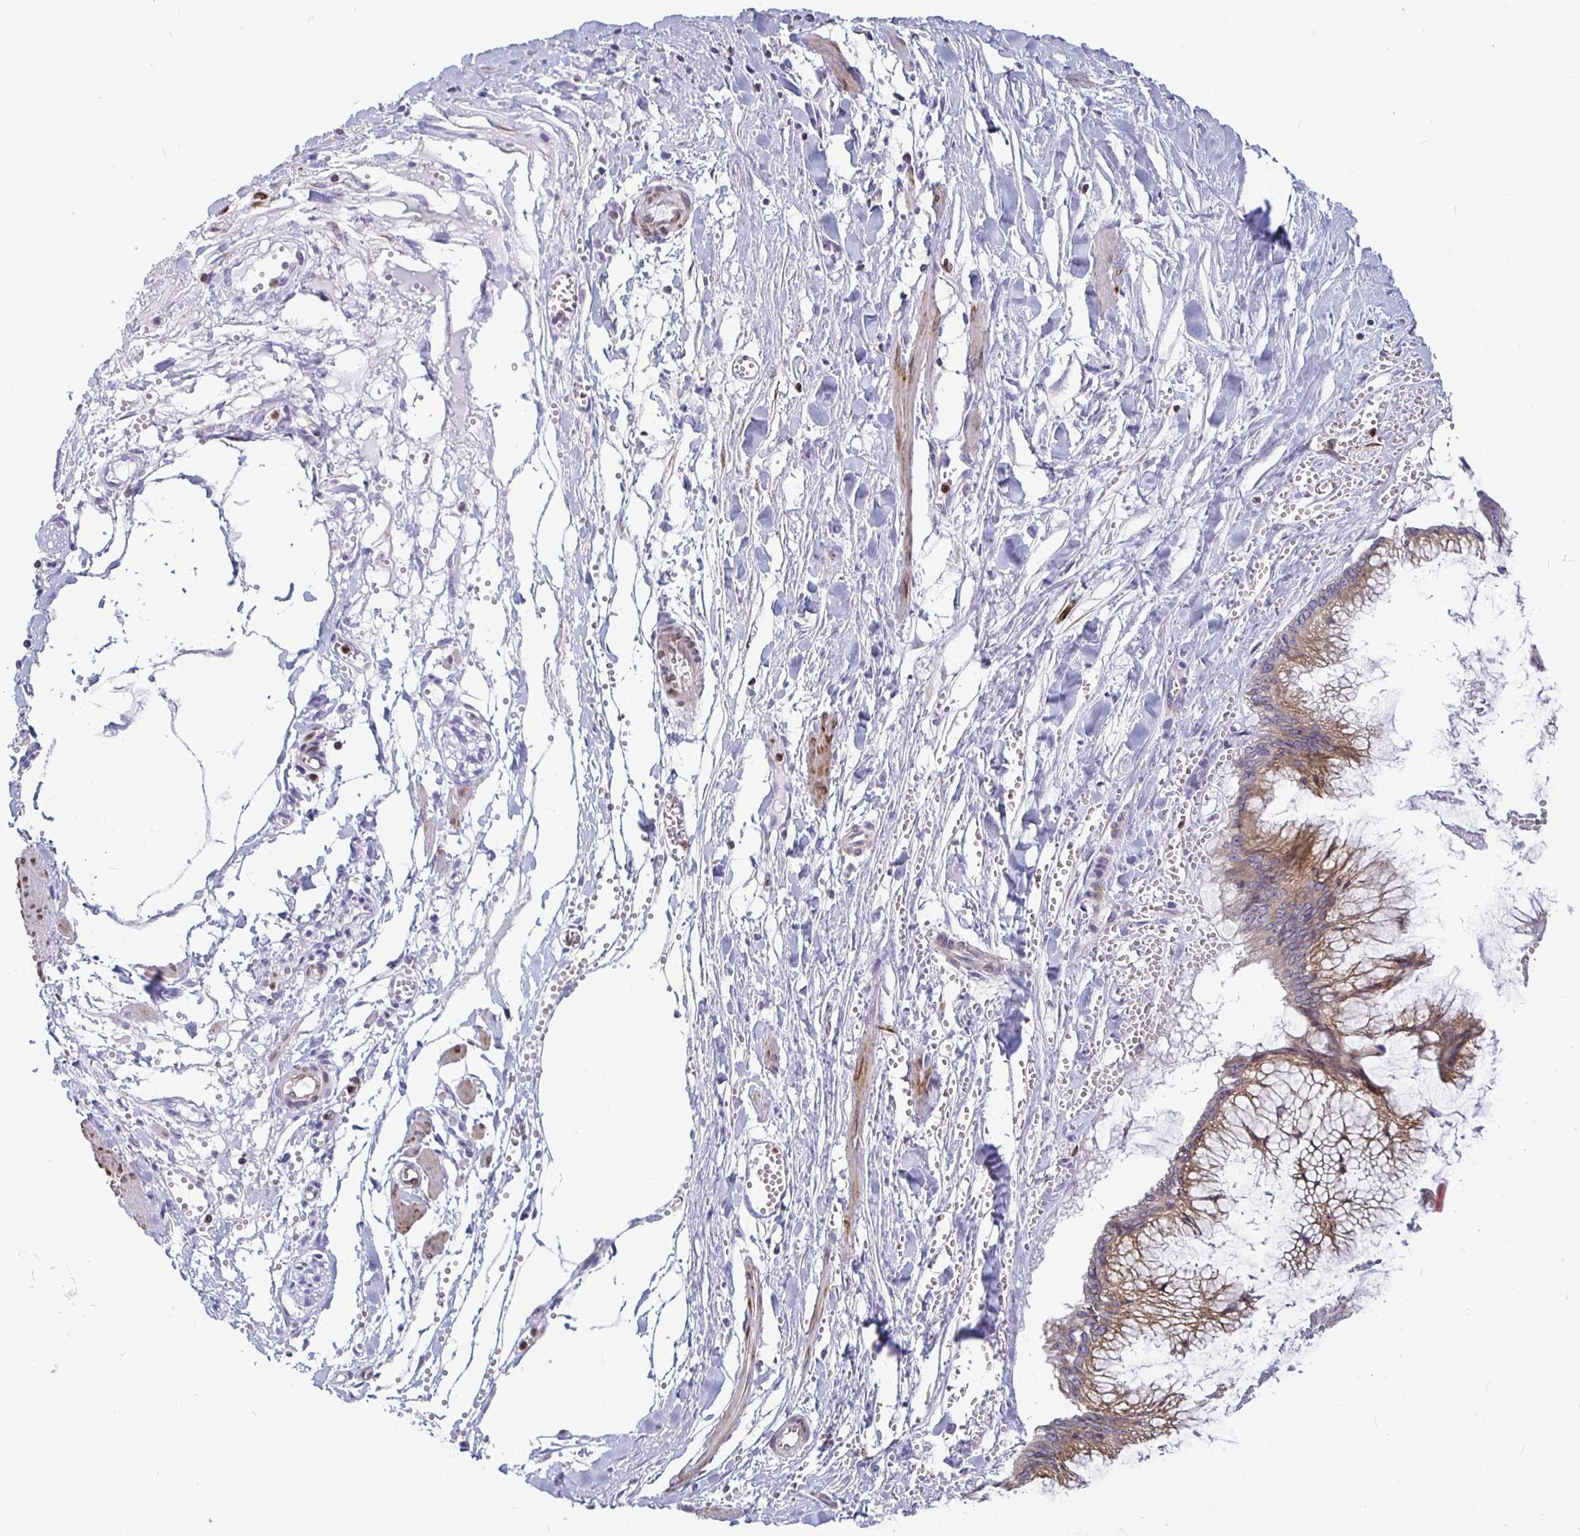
{"staining": {"intensity": "moderate", "quantity": ">75%", "location": "cytoplasmic/membranous"}, "tissue": "ovarian cancer", "cell_type": "Tumor cells", "image_type": "cancer", "snomed": [{"axis": "morphology", "description": "Cystadenocarcinoma, mucinous, NOS"}, {"axis": "topography", "description": "Ovary"}], "caption": "Protein expression analysis of ovarian cancer shows moderate cytoplasmic/membranous expression in about >75% of tumor cells.", "gene": "TP53I11", "patient": {"sex": "female", "age": 44}}